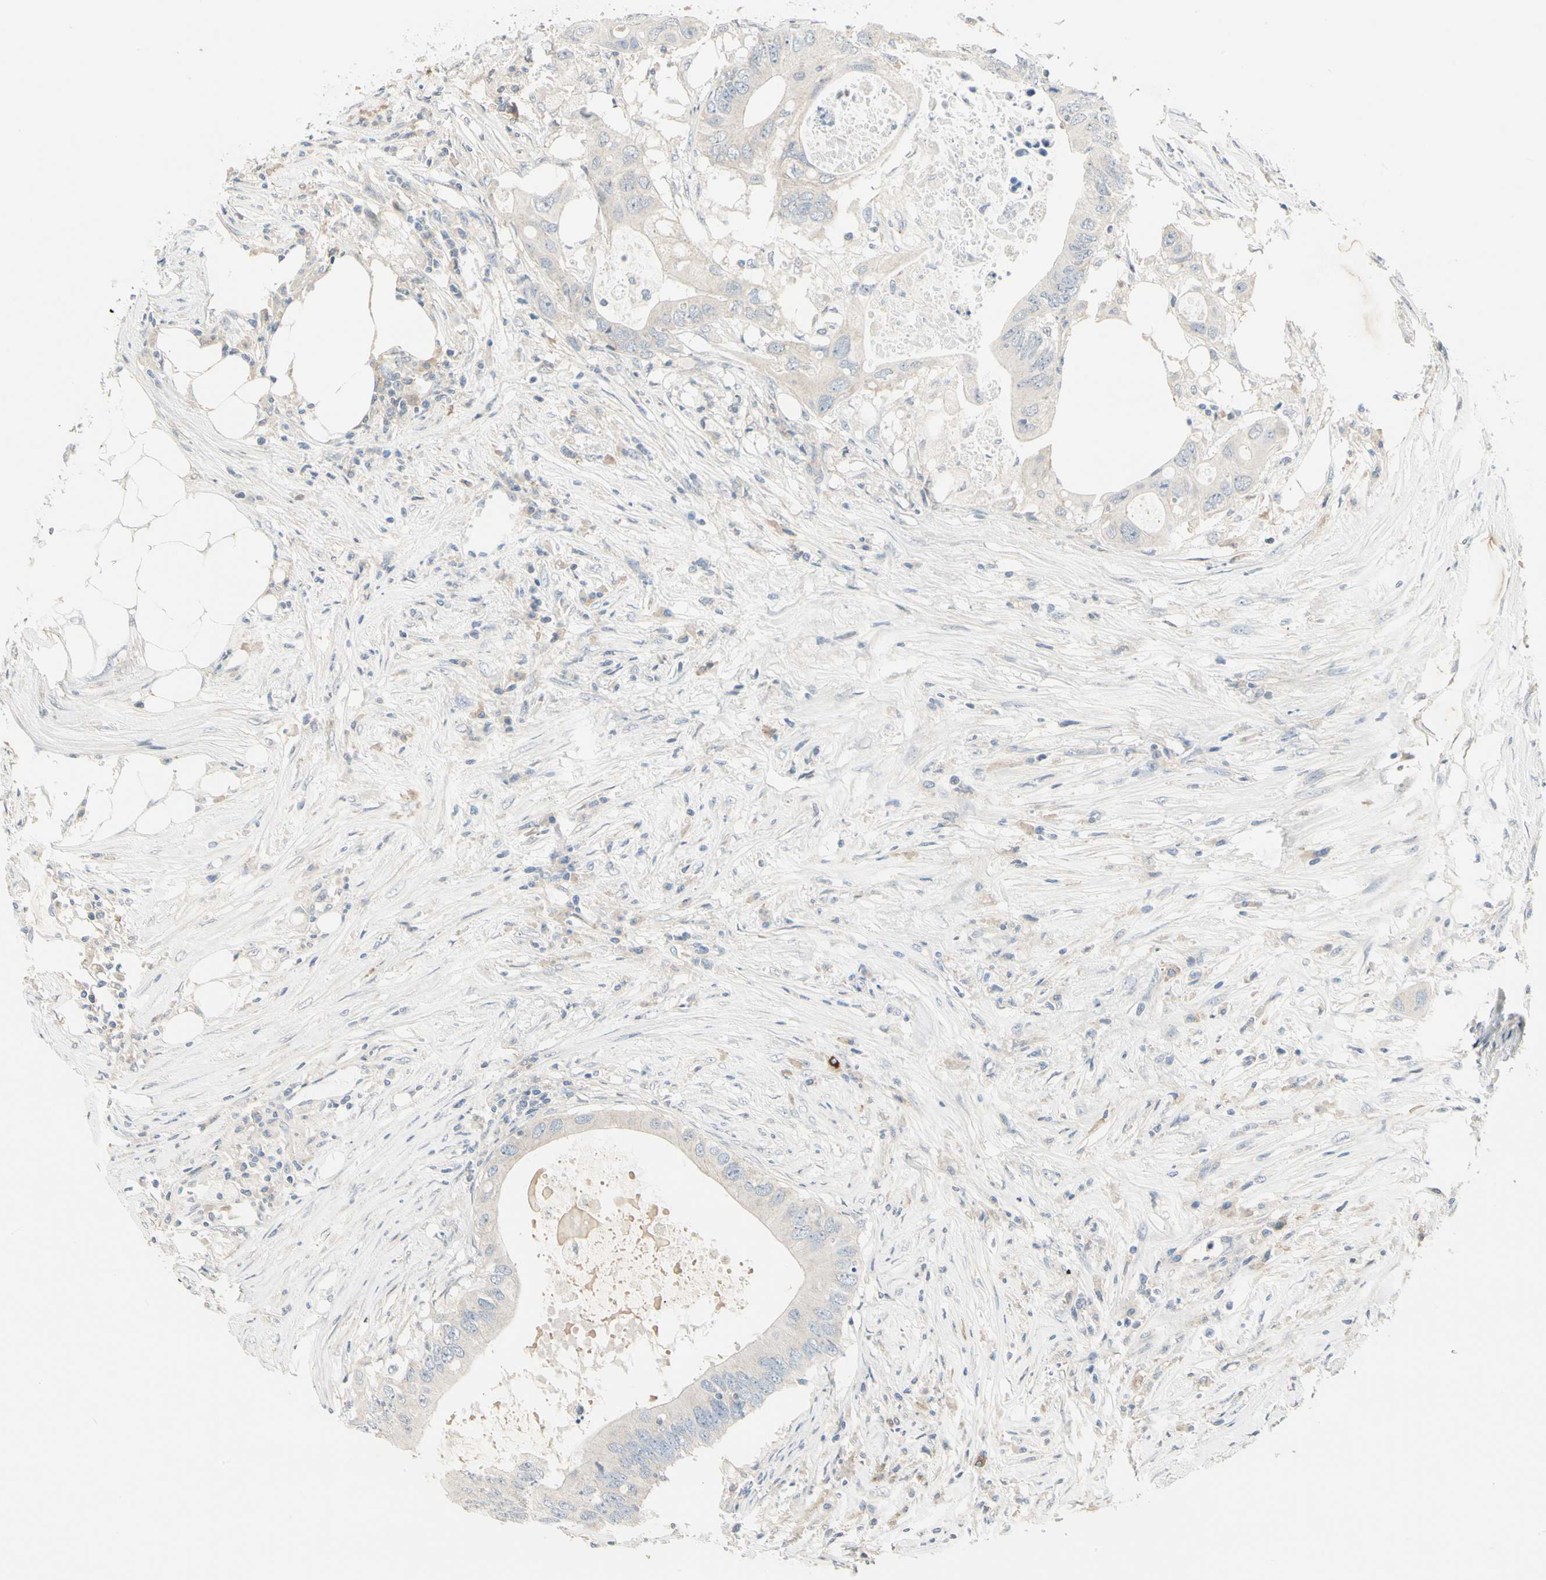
{"staining": {"intensity": "negative", "quantity": "none", "location": "none"}, "tissue": "colorectal cancer", "cell_type": "Tumor cells", "image_type": "cancer", "snomed": [{"axis": "morphology", "description": "Adenocarcinoma, NOS"}, {"axis": "topography", "description": "Colon"}], "caption": "Human colorectal adenocarcinoma stained for a protein using immunohistochemistry (IHC) shows no positivity in tumor cells.", "gene": "GPR153", "patient": {"sex": "male", "age": 71}}